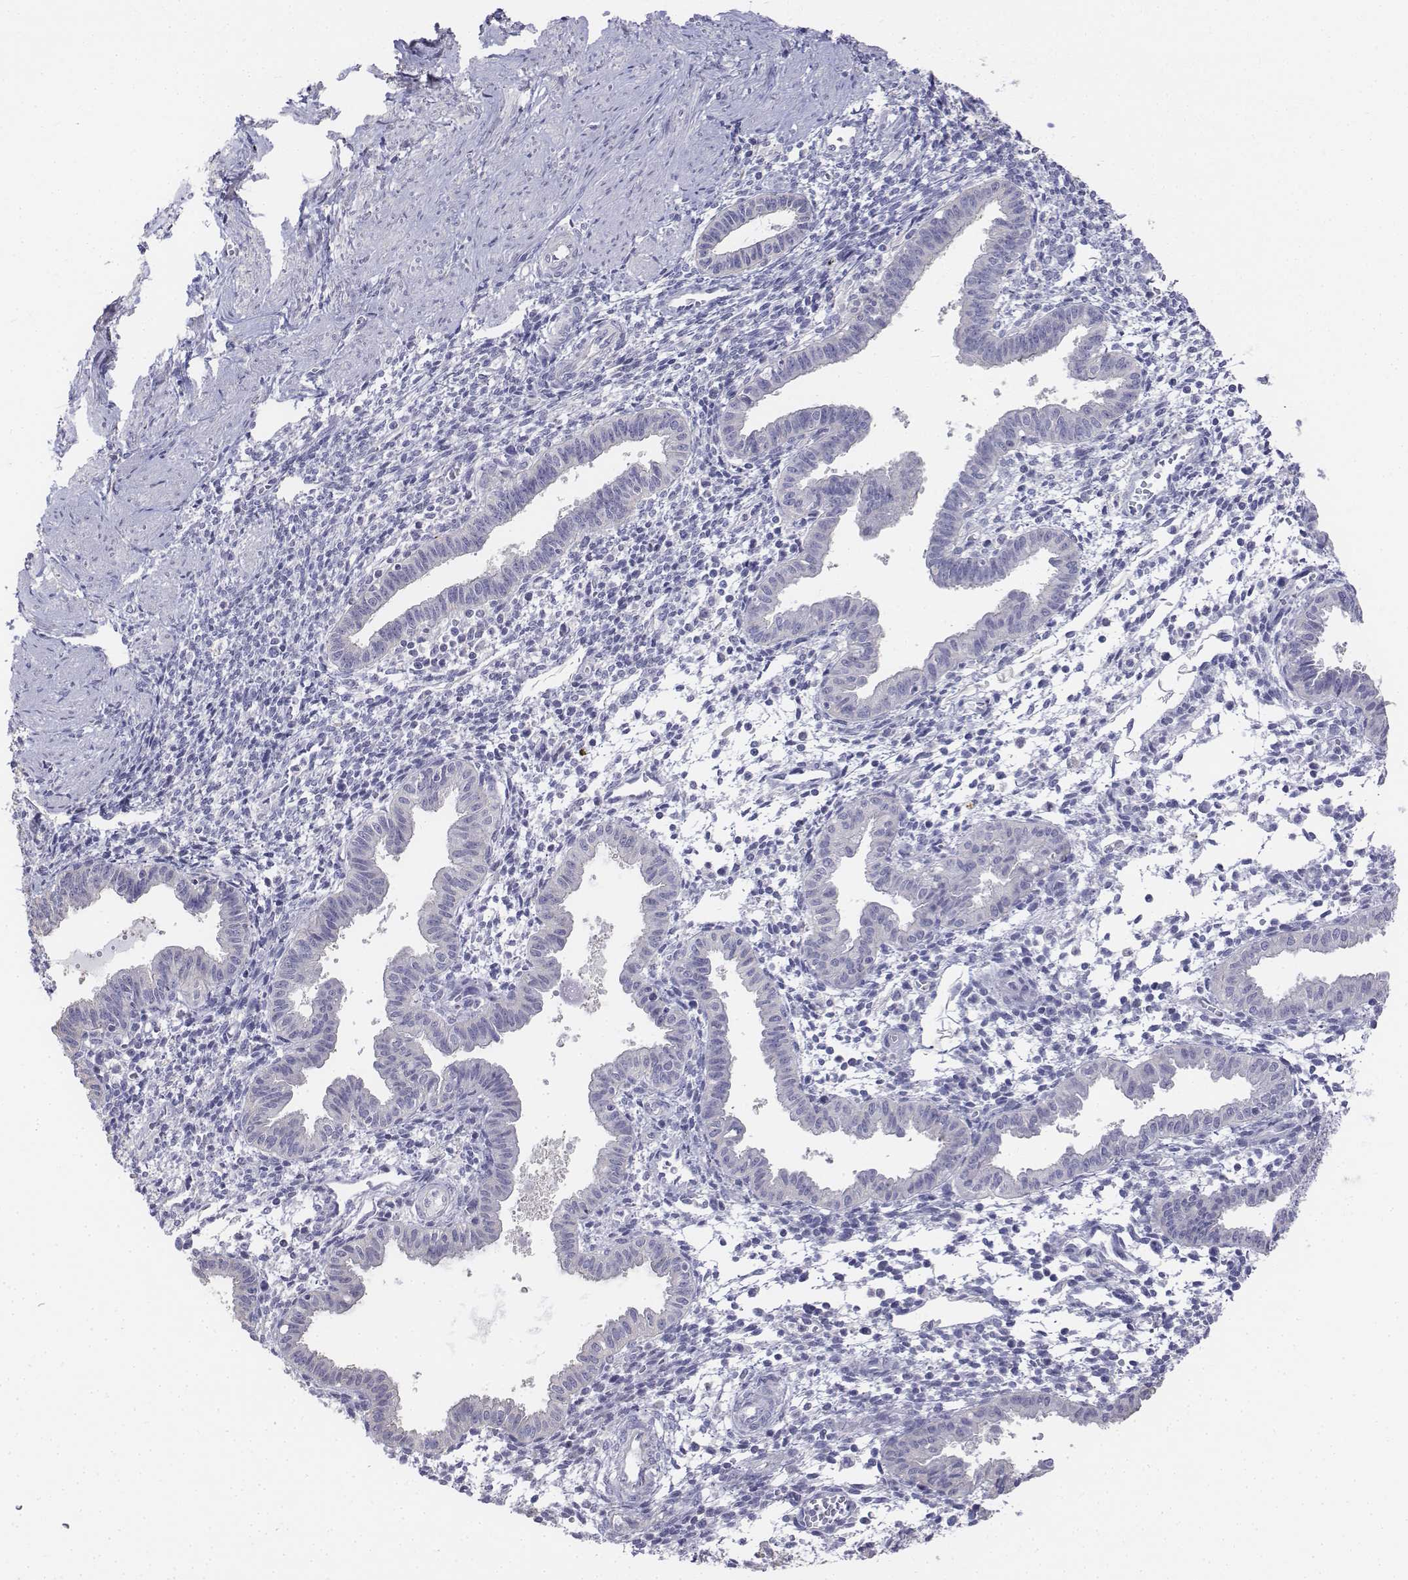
{"staining": {"intensity": "negative", "quantity": "none", "location": "none"}, "tissue": "endometrium", "cell_type": "Cells in endometrial stroma", "image_type": "normal", "snomed": [{"axis": "morphology", "description": "Normal tissue, NOS"}, {"axis": "topography", "description": "Endometrium"}], "caption": "Immunohistochemistry photomicrograph of normal endometrium stained for a protein (brown), which exhibits no staining in cells in endometrial stroma.", "gene": "LGSN", "patient": {"sex": "female", "age": 37}}